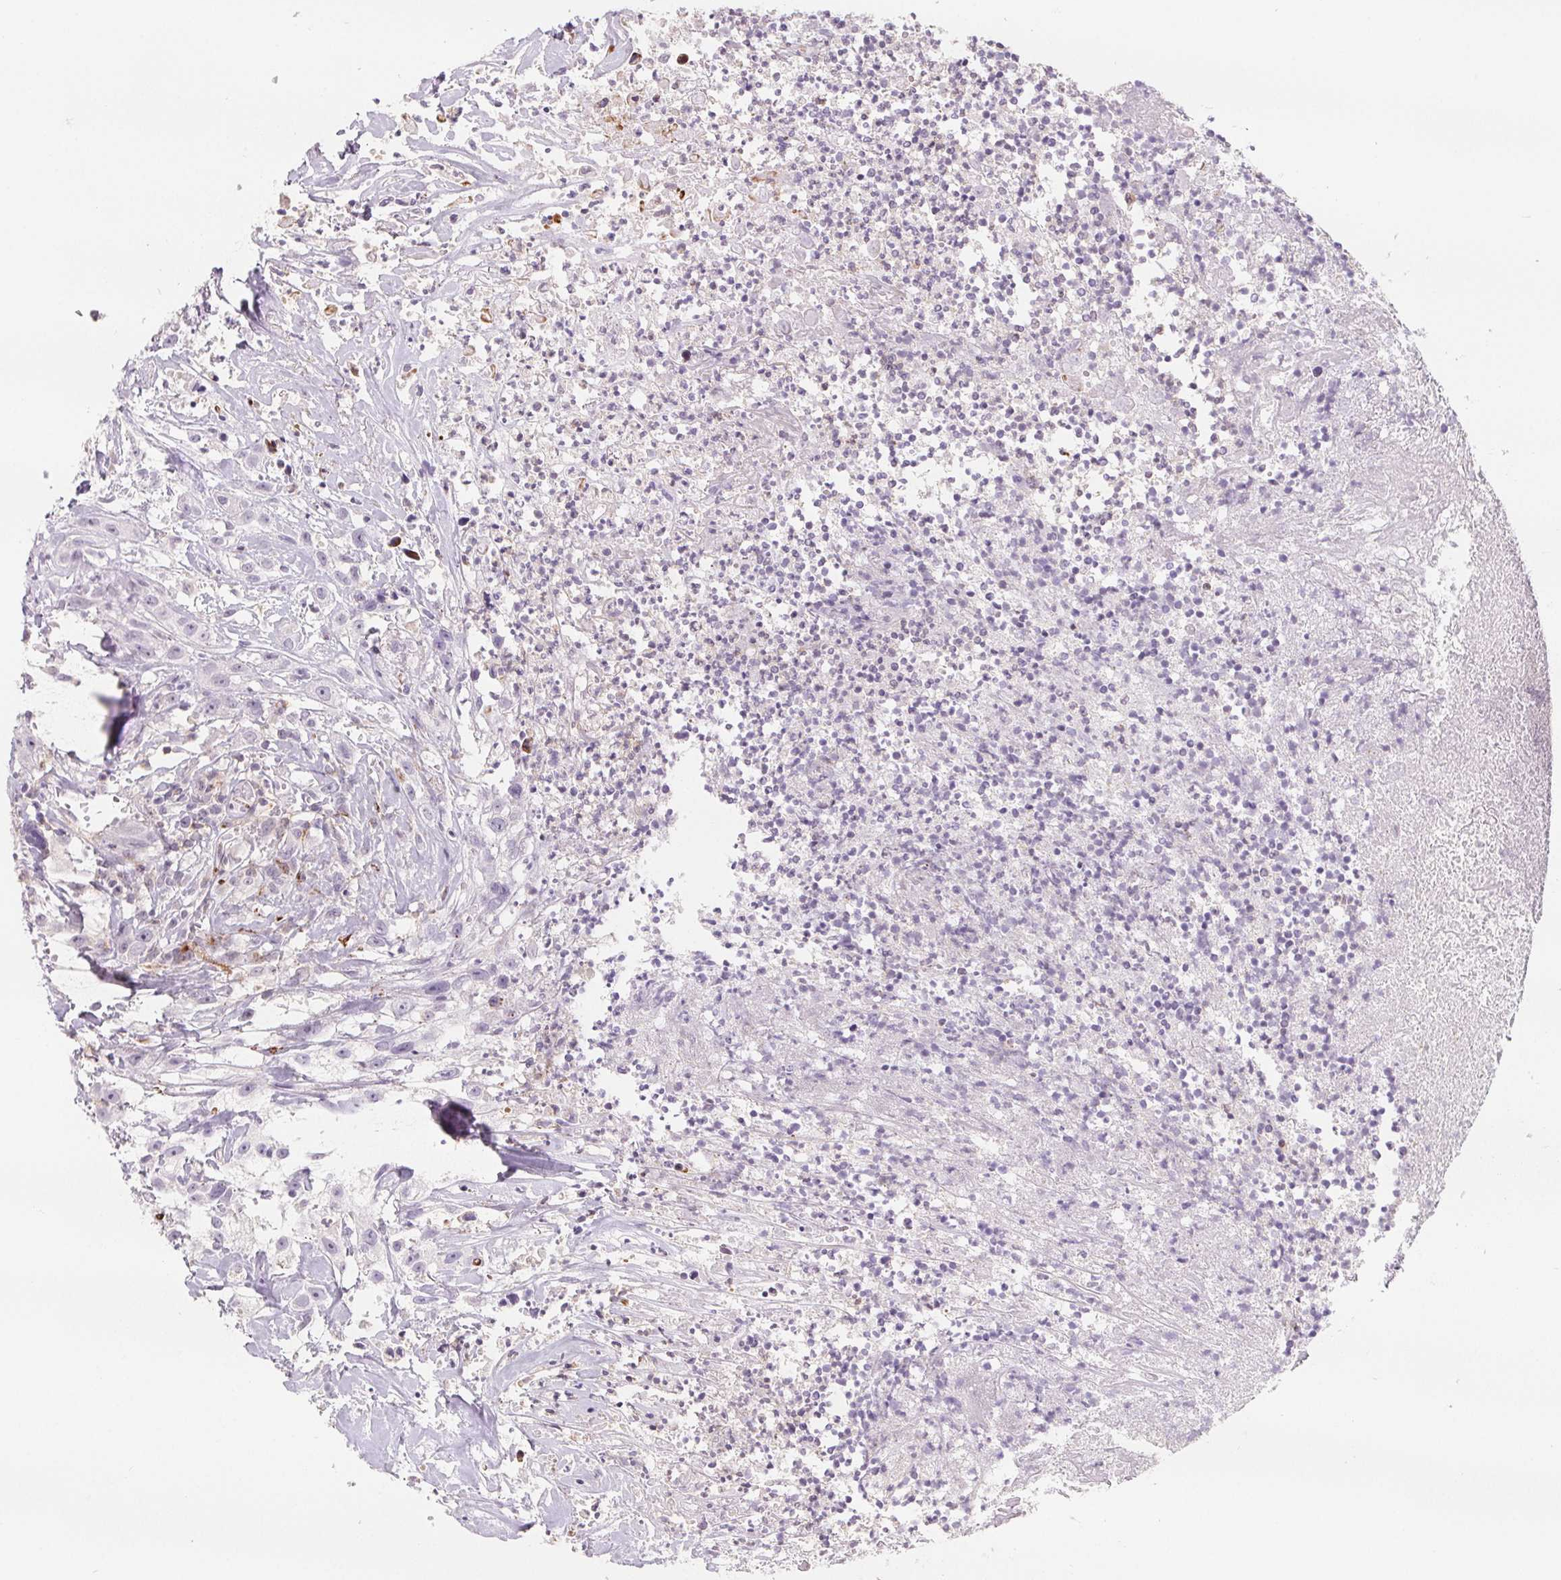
{"staining": {"intensity": "negative", "quantity": "none", "location": "none"}, "tissue": "head and neck cancer", "cell_type": "Tumor cells", "image_type": "cancer", "snomed": [{"axis": "morphology", "description": "Squamous cell carcinoma, NOS"}, {"axis": "topography", "description": "Head-Neck"}], "caption": "Immunohistochemical staining of human head and neck squamous cell carcinoma displays no significant staining in tumor cells. (DAB IHC with hematoxylin counter stain).", "gene": "CD69", "patient": {"sex": "male", "age": 57}}